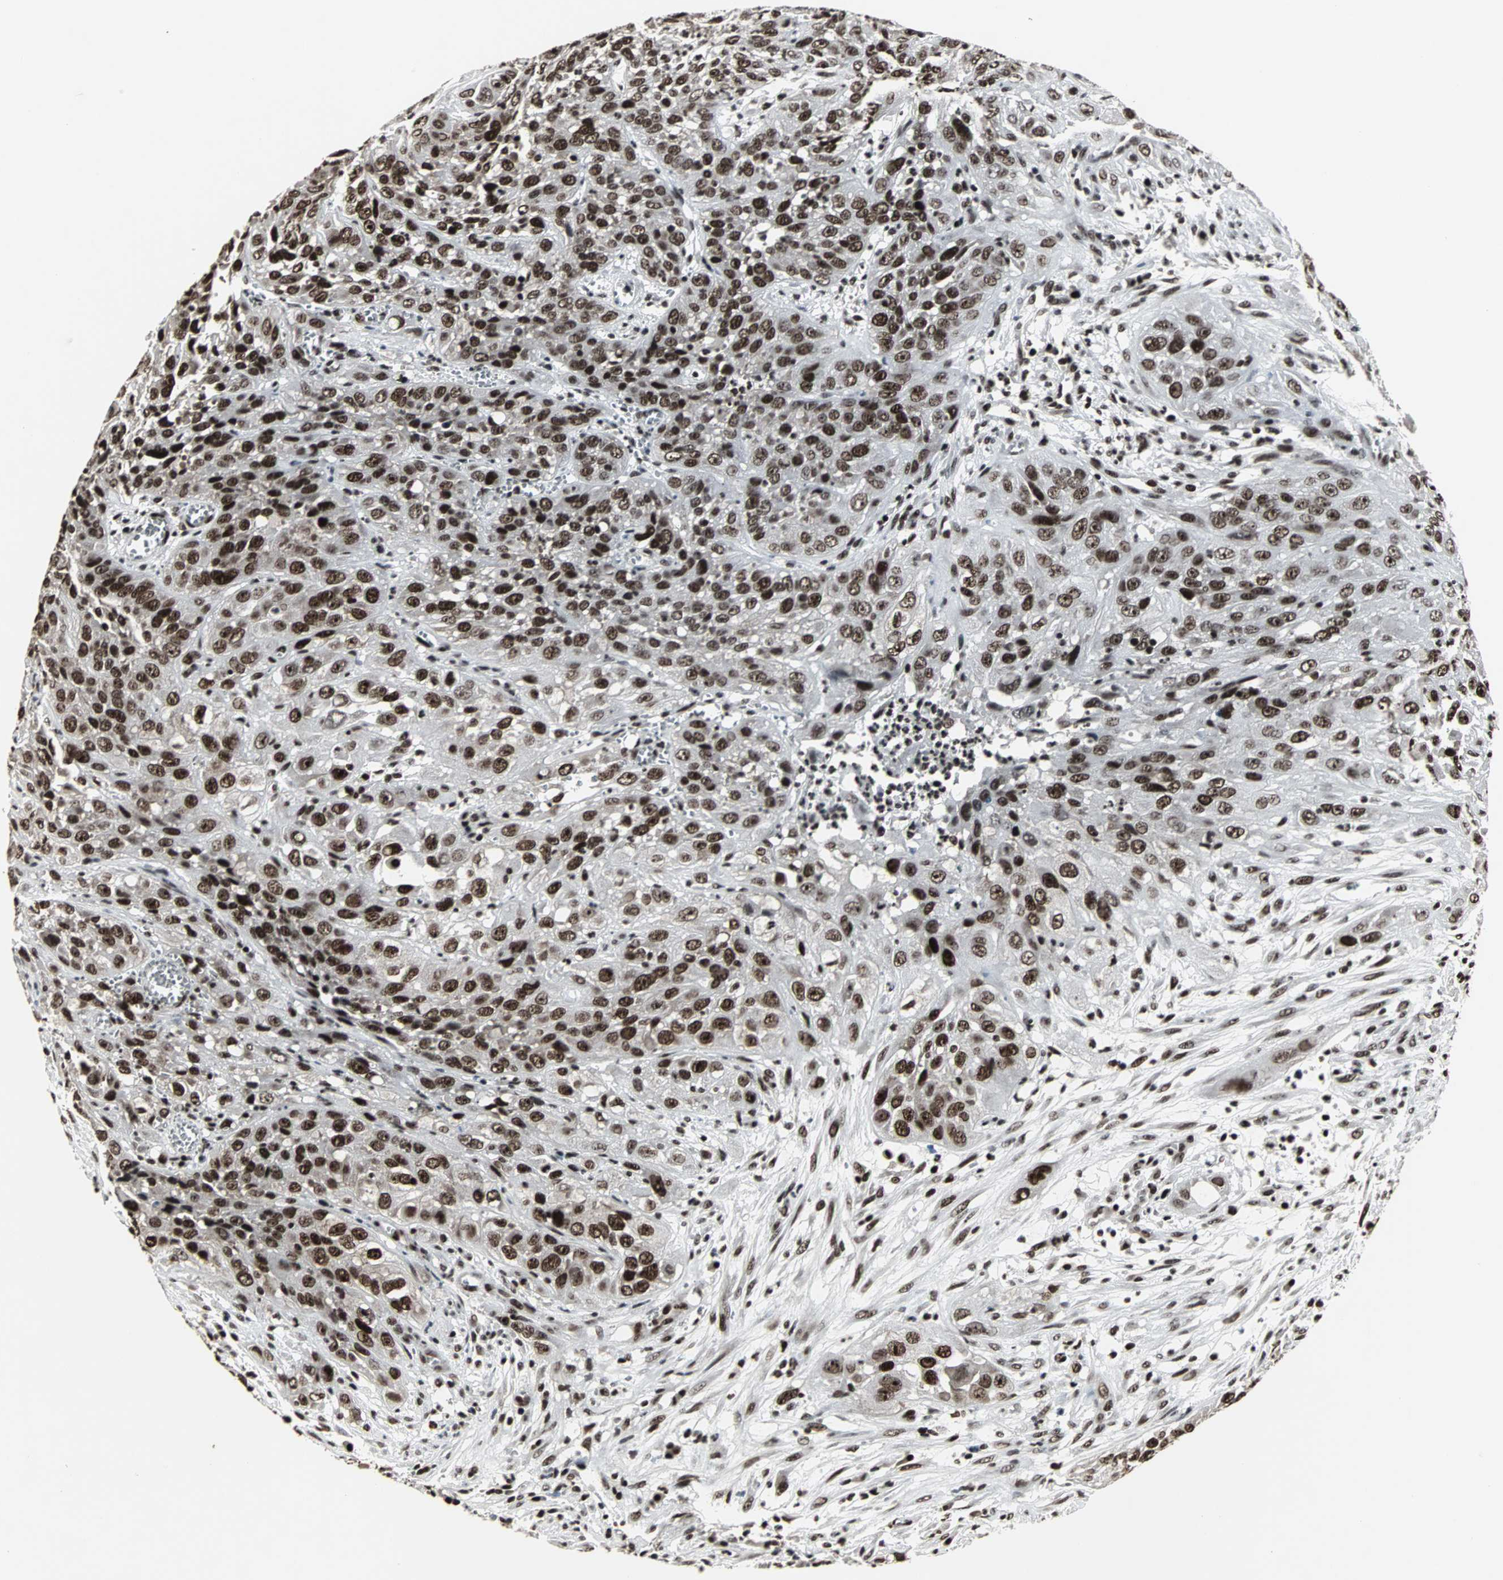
{"staining": {"intensity": "strong", "quantity": ">75%", "location": "nuclear"}, "tissue": "cervical cancer", "cell_type": "Tumor cells", "image_type": "cancer", "snomed": [{"axis": "morphology", "description": "Squamous cell carcinoma, NOS"}, {"axis": "topography", "description": "Cervix"}], "caption": "Cervical cancer stained for a protein exhibits strong nuclear positivity in tumor cells.", "gene": "PNKP", "patient": {"sex": "female", "age": 32}}